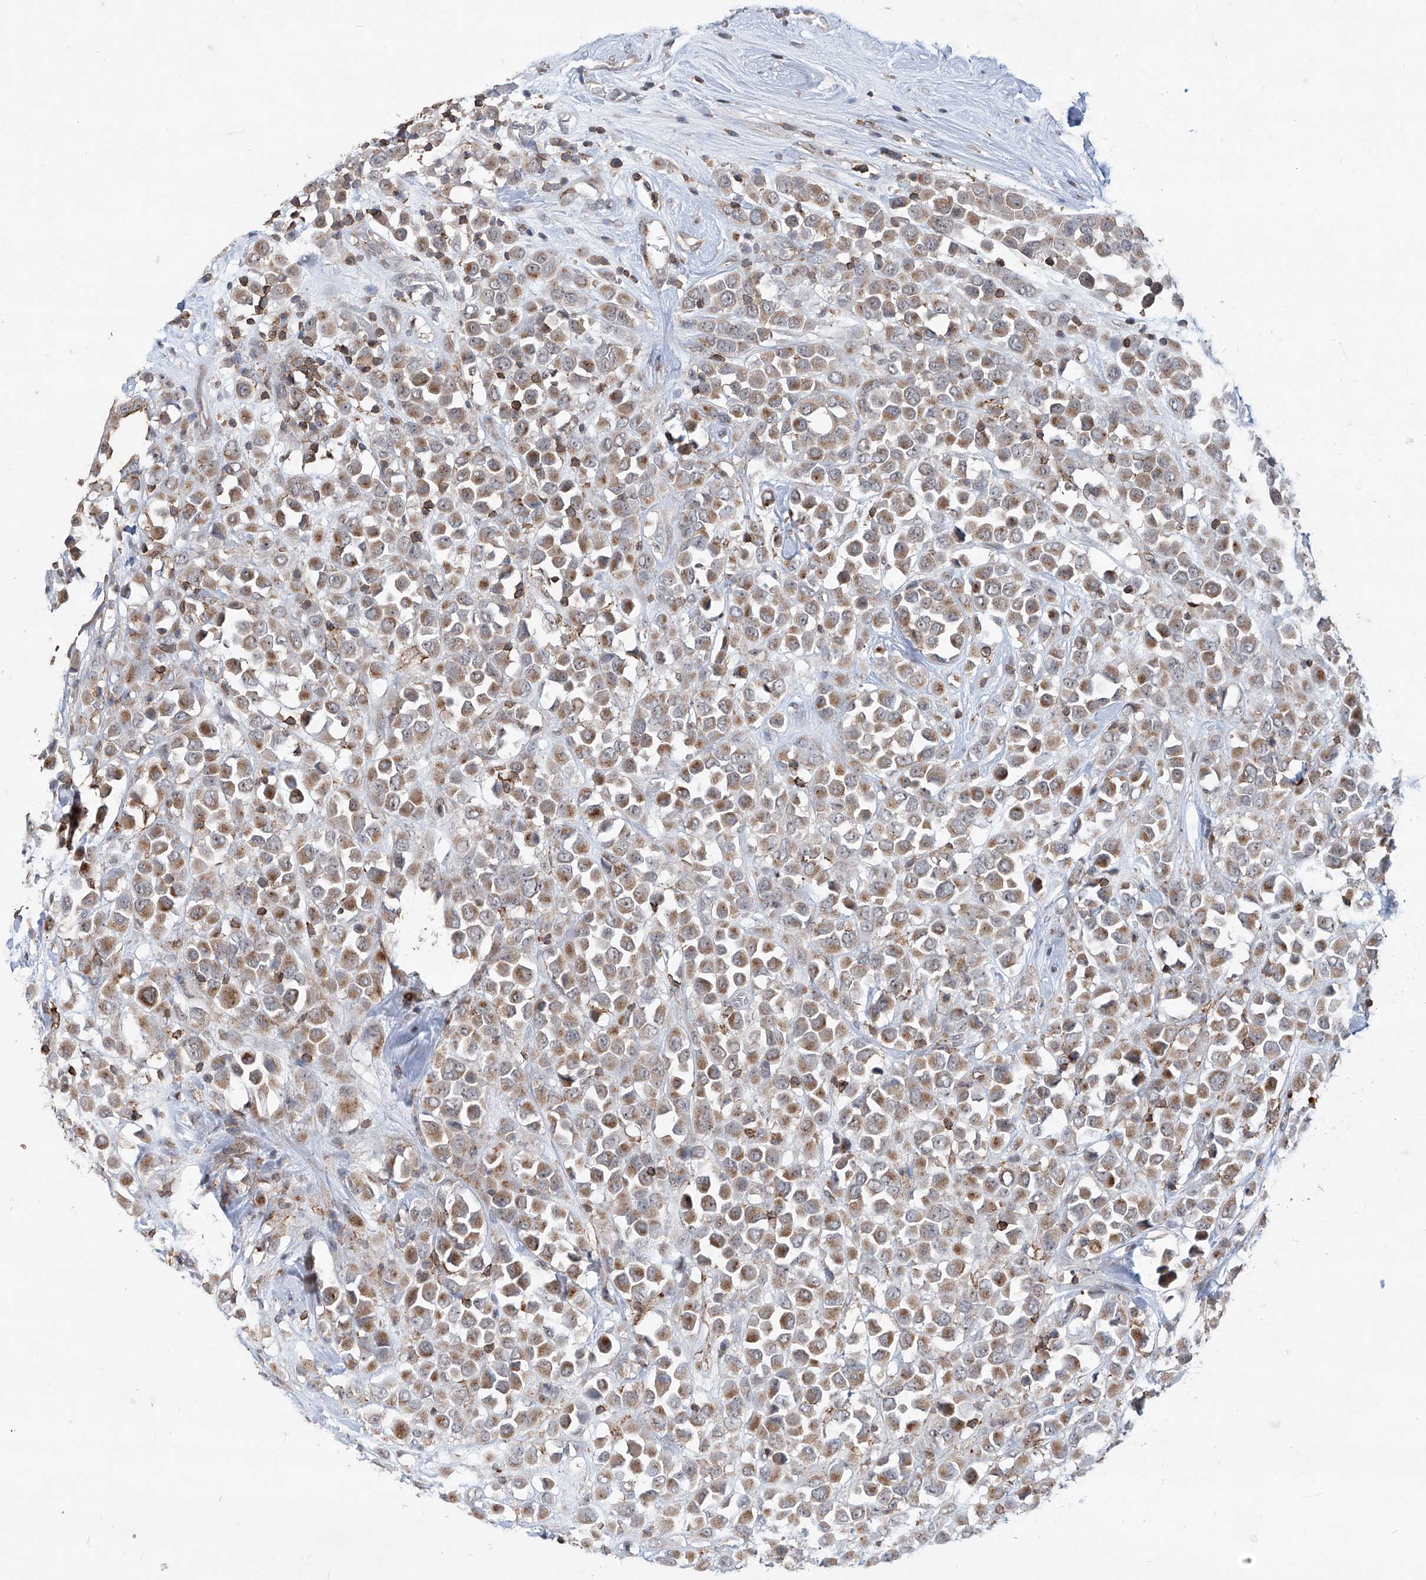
{"staining": {"intensity": "moderate", "quantity": ">75%", "location": "cytoplasmic/membranous"}, "tissue": "breast cancer", "cell_type": "Tumor cells", "image_type": "cancer", "snomed": [{"axis": "morphology", "description": "Duct carcinoma"}, {"axis": "topography", "description": "Breast"}], "caption": "Immunohistochemical staining of breast cancer displays medium levels of moderate cytoplasmic/membranous protein staining in about >75% of tumor cells. The staining was performed using DAB (3,3'-diaminobenzidine) to visualize the protein expression in brown, while the nuclei were stained in blue with hematoxylin (Magnification: 20x).", "gene": "ZBTB48", "patient": {"sex": "female", "age": 61}}